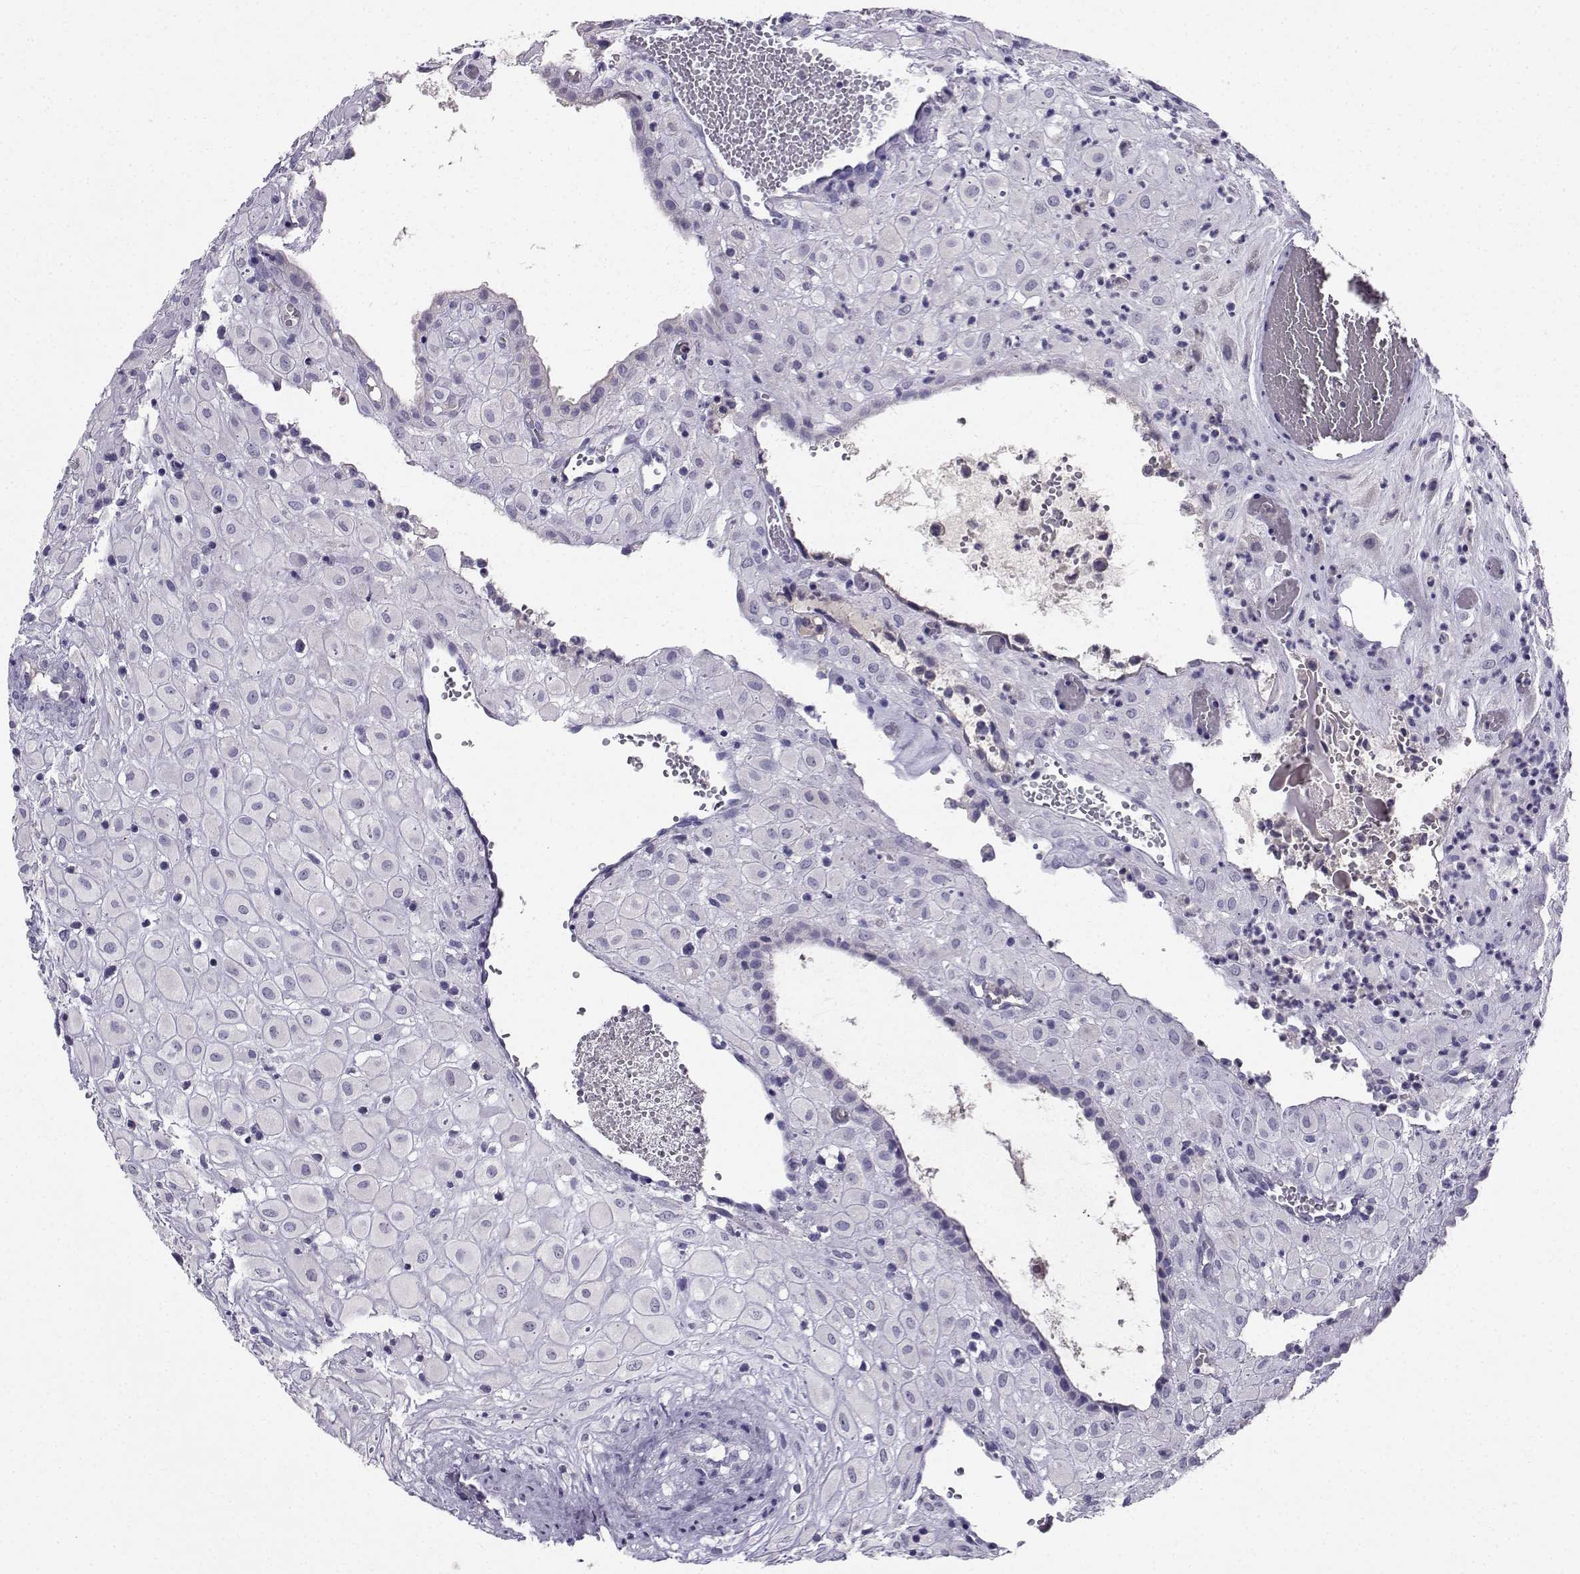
{"staining": {"intensity": "negative", "quantity": "none", "location": "none"}, "tissue": "placenta", "cell_type": "Decidual cells", "image_type": "normal", "snomed": [{"axis": "morphology", "description": "Normal tissue, NOS"}, {"axis": "topography", "description": "Placenta"}], "caption": "An immunohistochemistry (IHC) photomicrograph of normal placenta is shown. There is no staining in decidual cells of placenta. (Immunohistochemistry, brightfield microscopy, high magnification).", "gene": "GRIK4", "patient": {"sex": "female", "age": 24}}